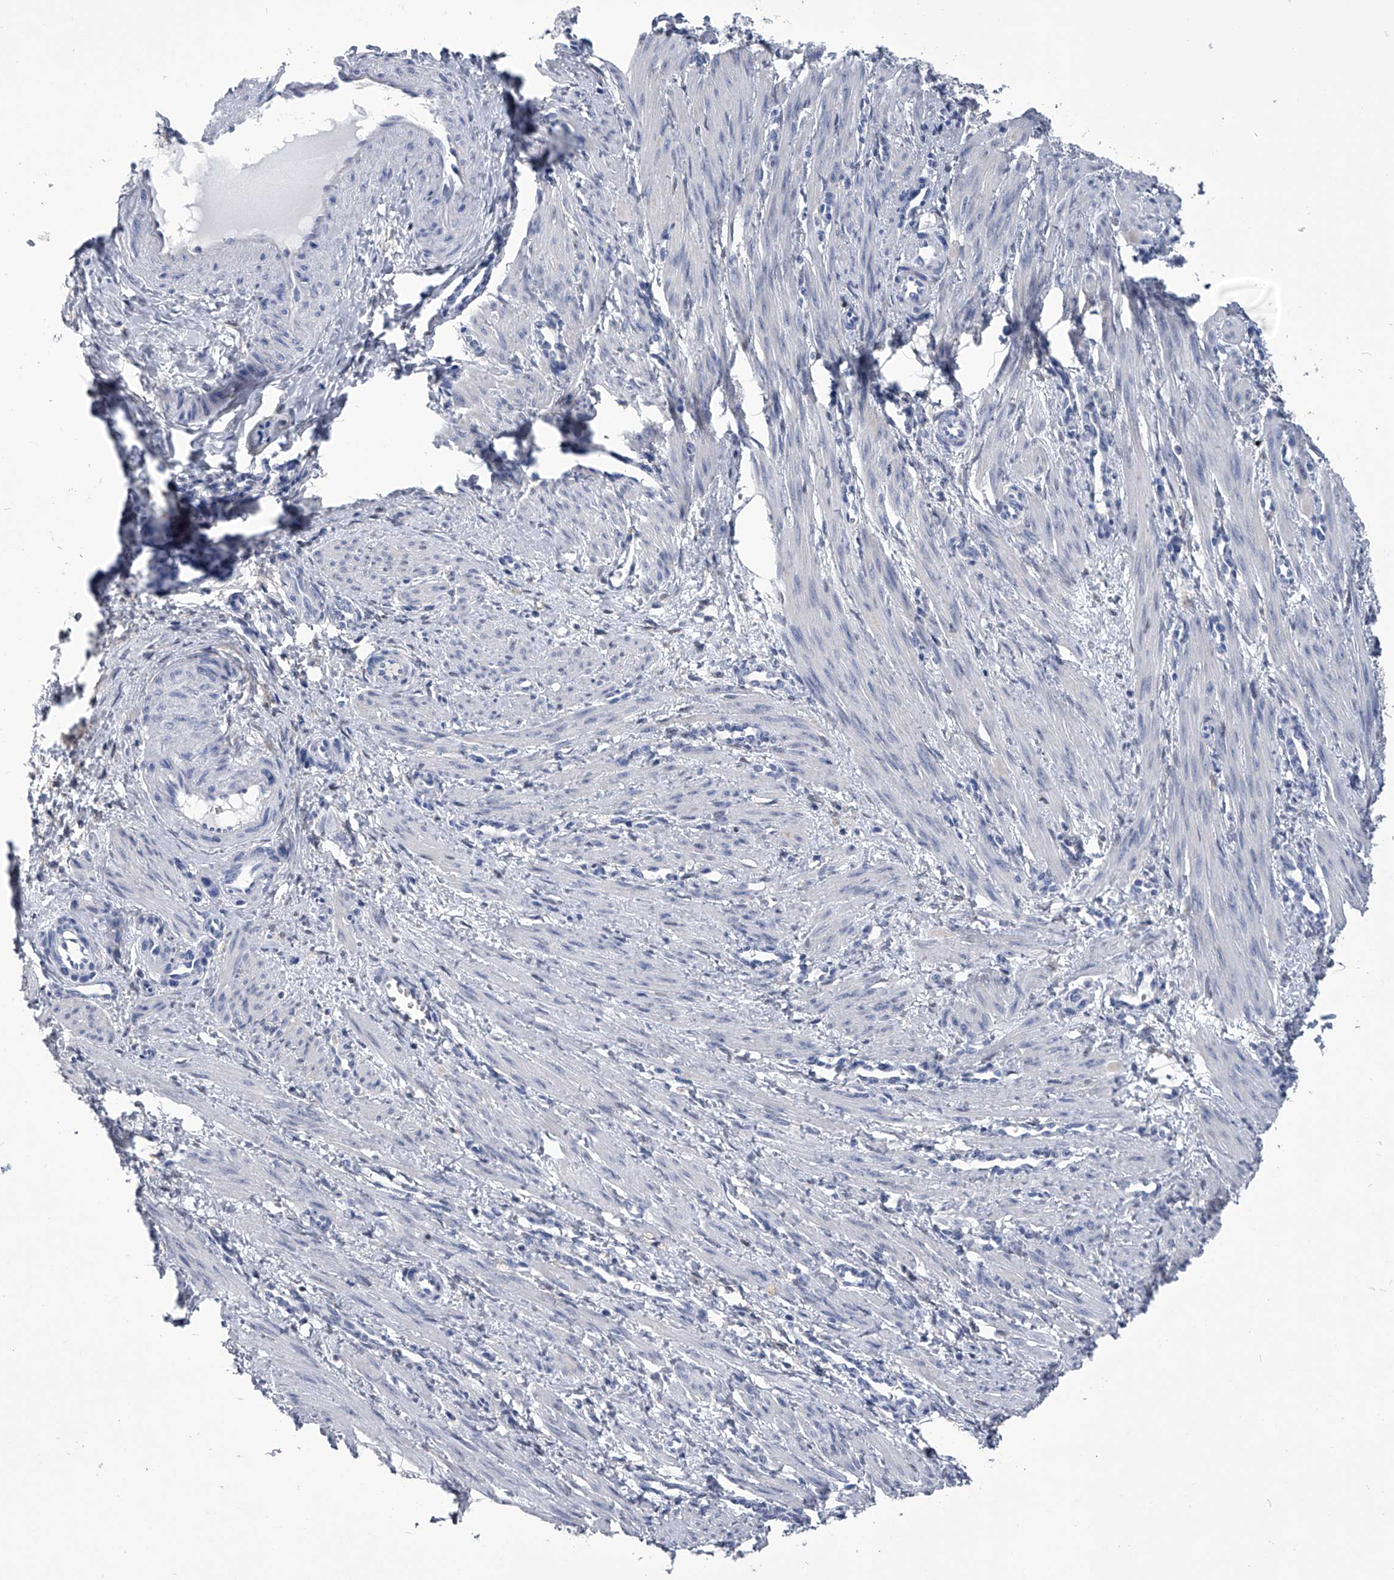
{"staining": {"intensity": "negative", "quantity": "none", "location": "none"}, "tissue": "smooth muscle", "cell_type": "Smooth muscle cells", "image_type": "normal", "snomed": [{"axis": "morphology", "description": "Normal tissue, NOS"}, {"axis": "topography", "description": "Endometrium"}], "caption": "This is a histopathology image of IHC staining of unremarkable smooth muscle, which shows no positivity in smooth muscle cells.", "gene": "PDXK", "patient": {"sex": "female", "age": 33}}